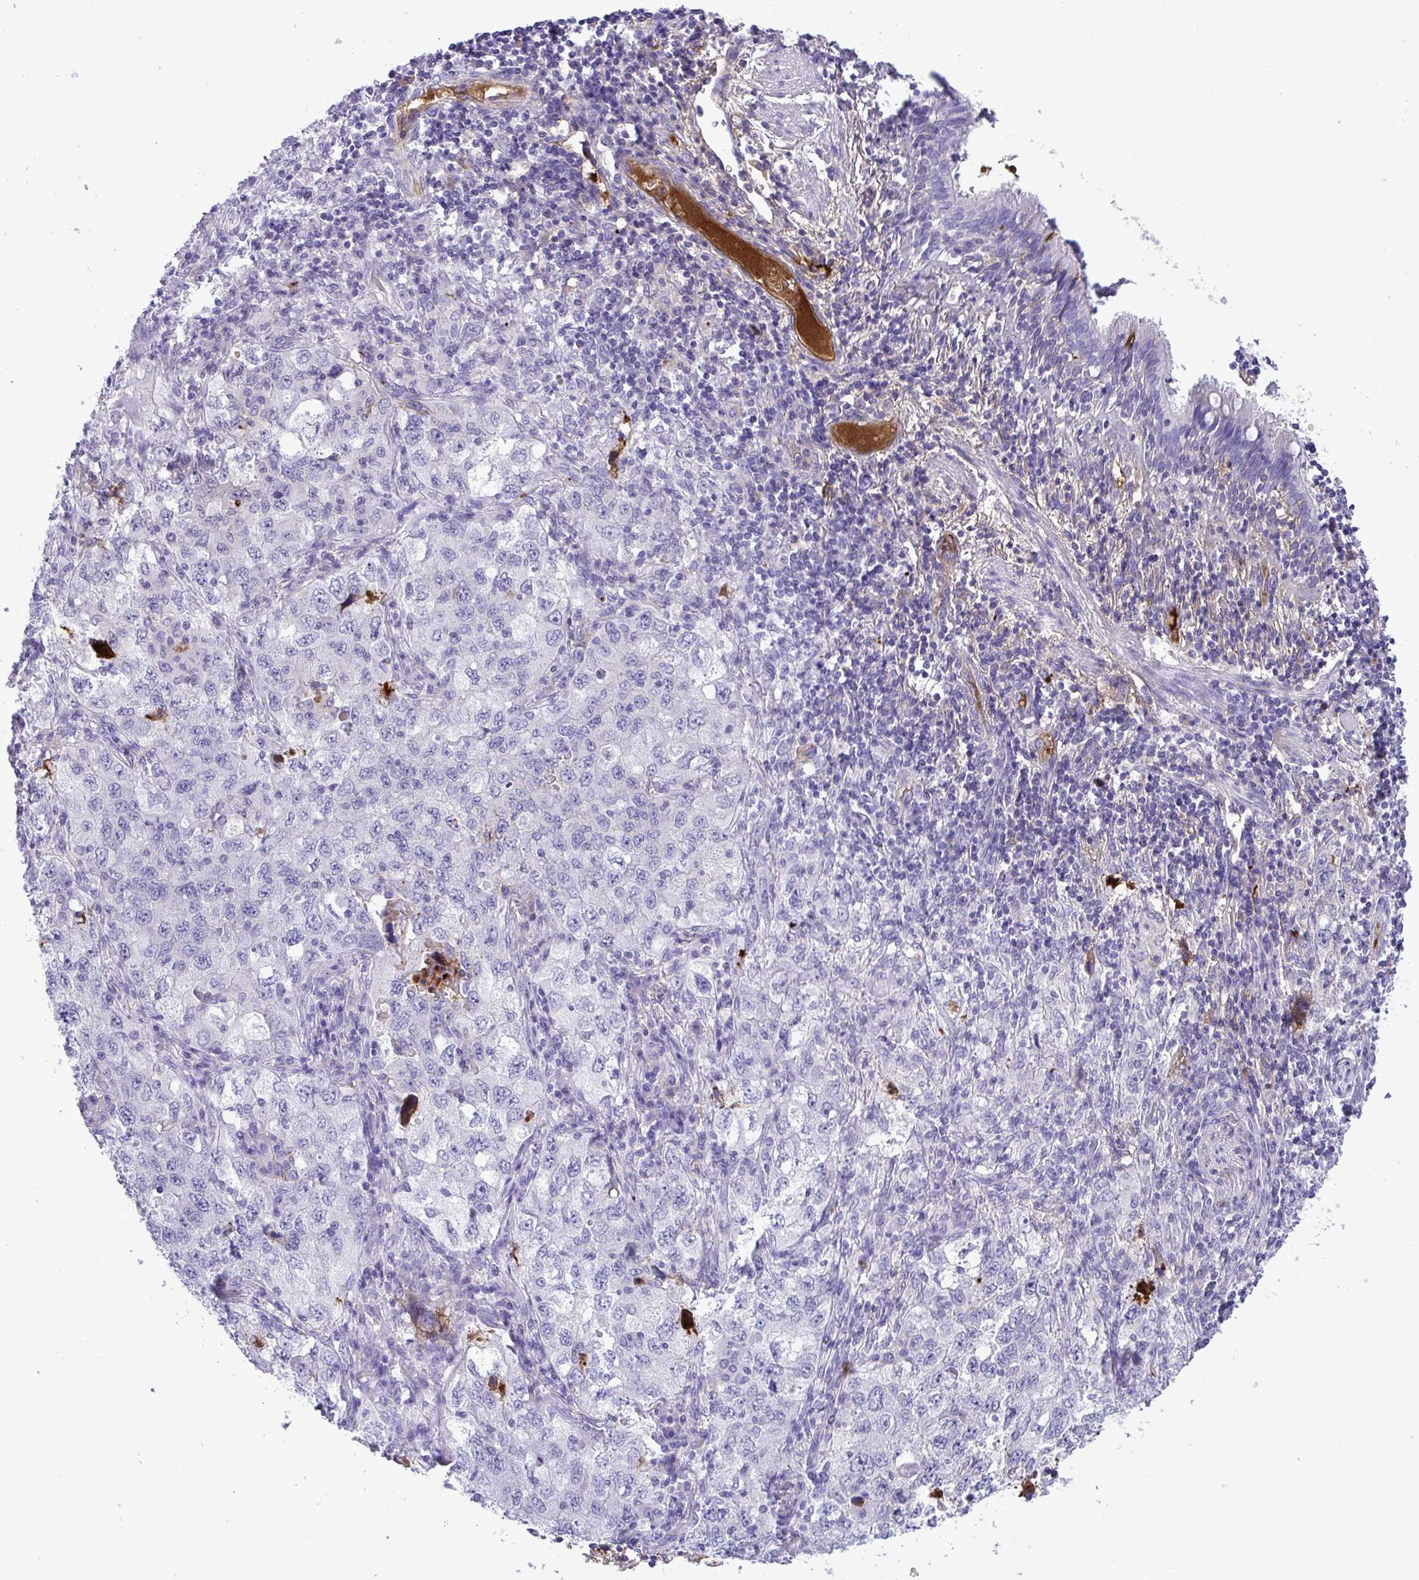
{"staining": {"intensity": "negative", "quantity": "none", "location": "none"}, "tissue": "lung cancer", "cell_type": "Tumor cells", "image_type": "cancer", "snomed": [{"axis": "morphology", "description": "Adenocarcinoma, NOS"}, {"axis": "topography", "description": "Lung"}], "caption": "Immunohistochemical staining of lung adenocarcinoma shows no significant staining in tumor cells.", "gene": "F2", "patient": {"sex": "female", "age": 57}}